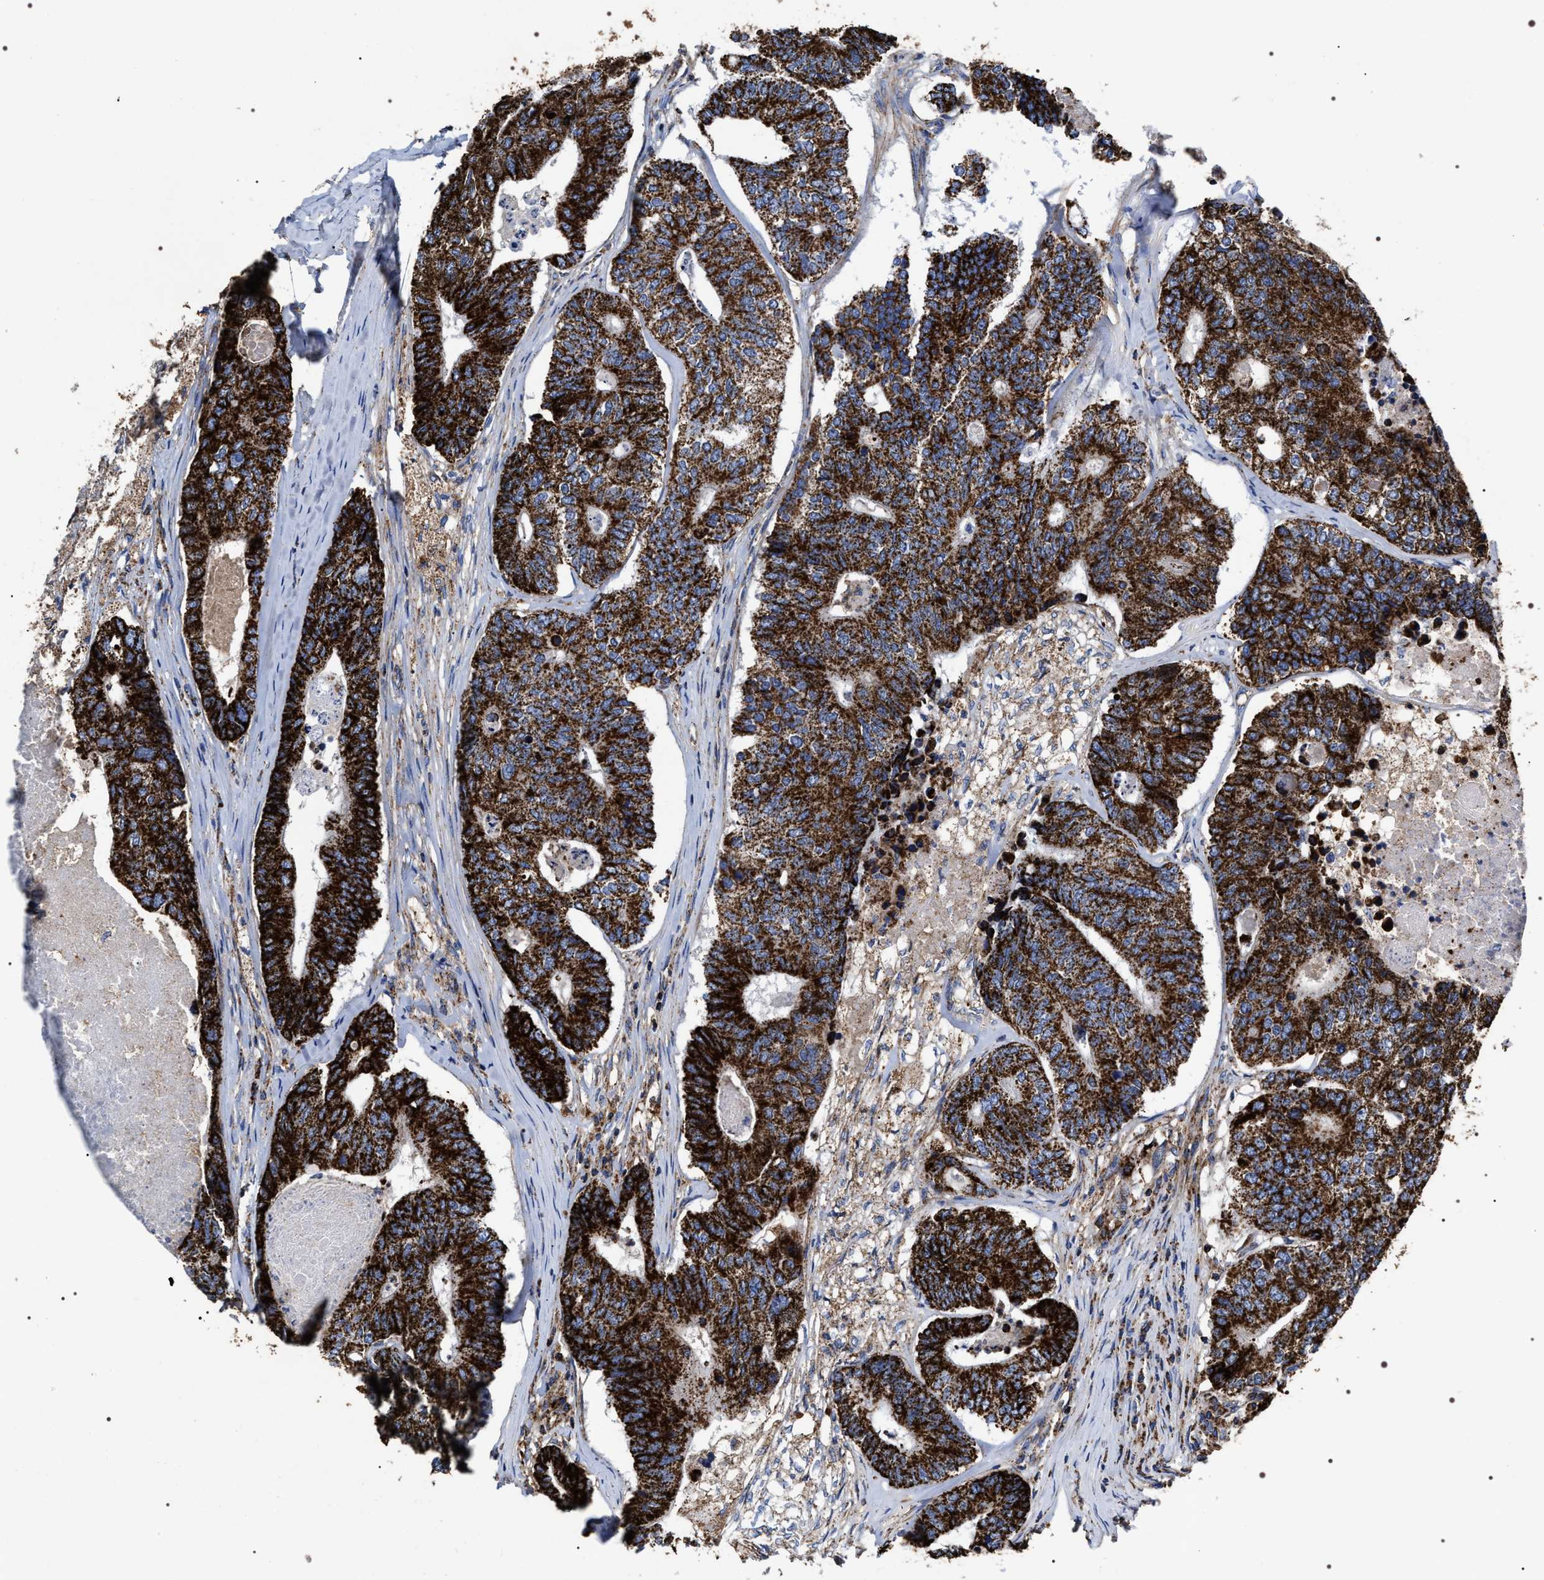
{"staining": {"intensity": "strong", "quantity": ">75%", "location": "cytoplasmic/membranous"}, "tissue": "colorectal cancer", "cell_type": "Tumor cells", "image_type": "cancer", "snomed": [{"axis": "morphology", "description": "Adenocarcinoma, NOS"}, {"axis": "topography", "description": "Colon"}], "caption": "Colorectal adenocarcinoma tissue reveals strong cytoplasmic/membranous positivity in approximately >75% of tumor cells (DAB IHC, brown staining for protein, blue staining for nuclei).", "gene": "COG5", "patient": {"sex": "female", "age": 67}}